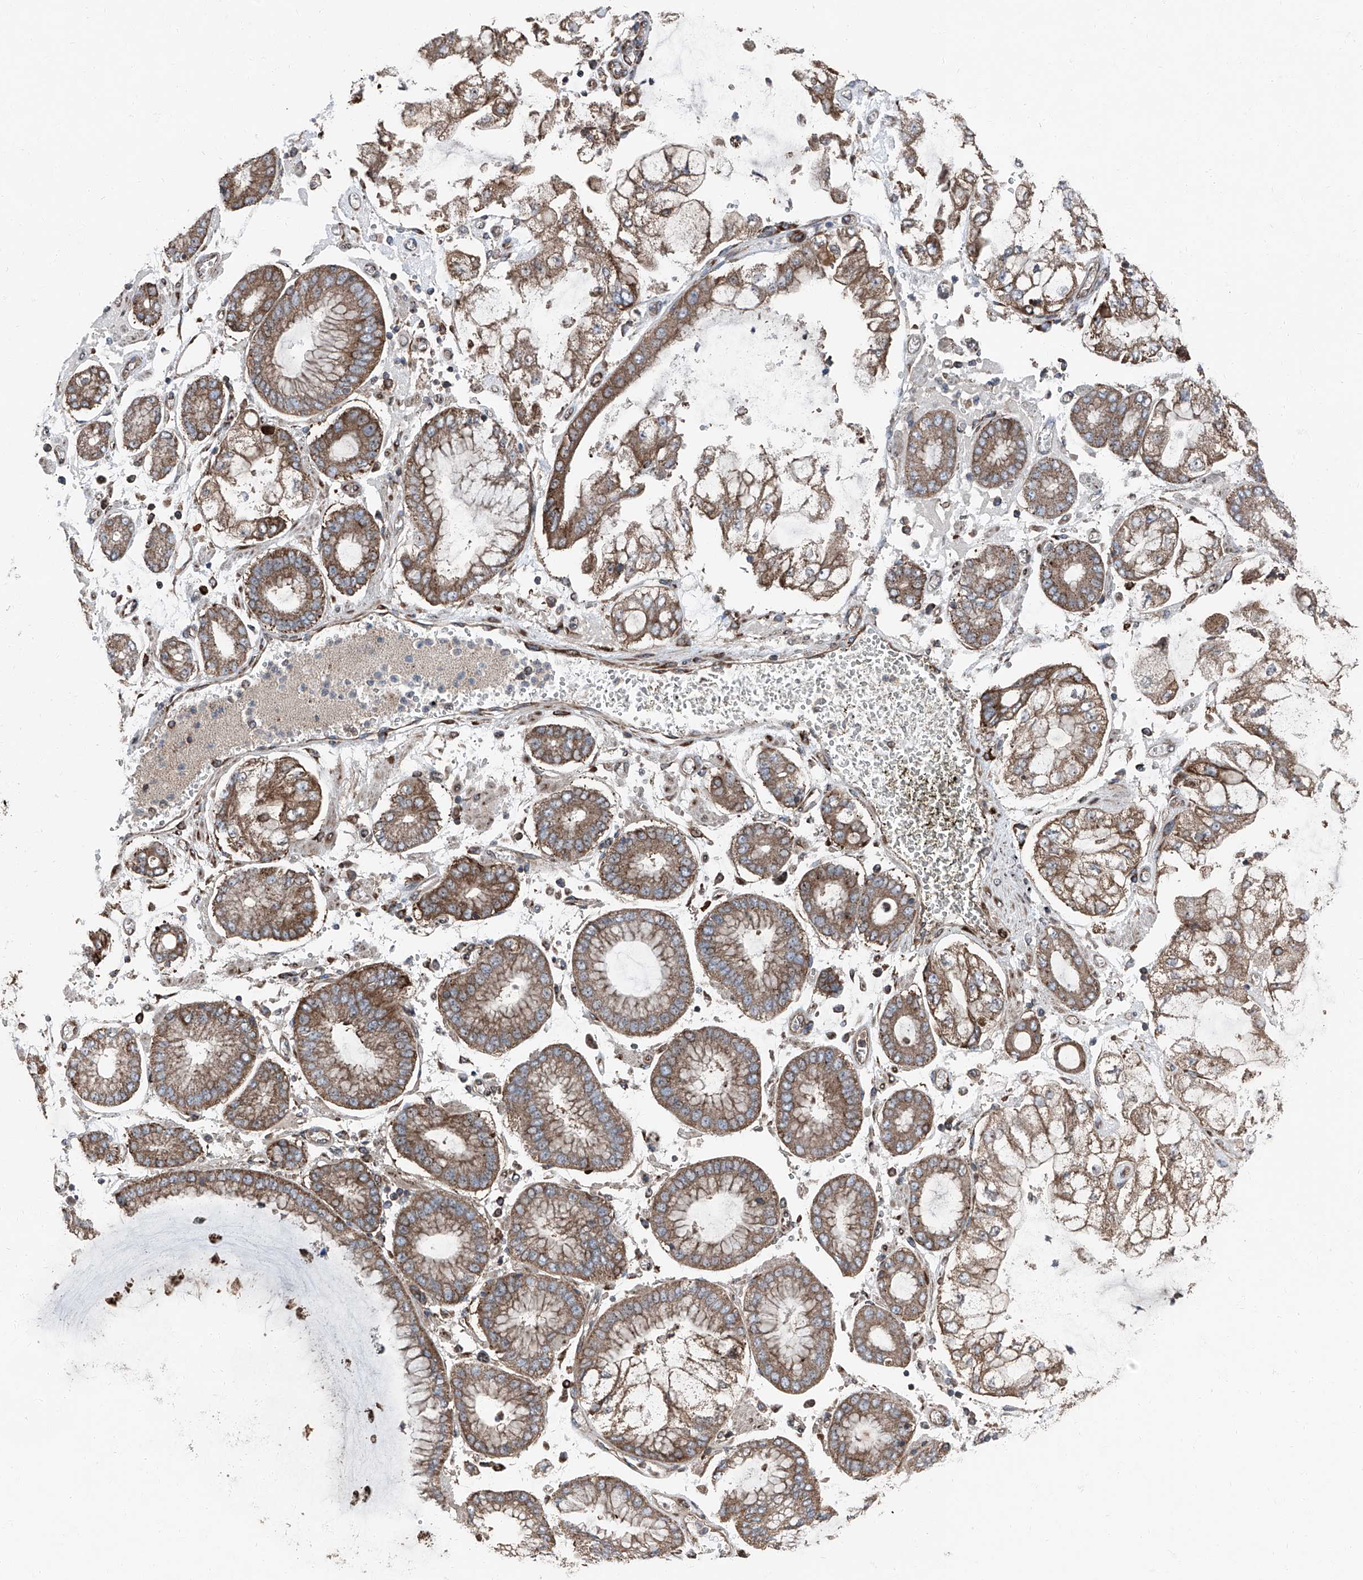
{"staining": {"intensity": "moderate", "quantity": ">75%", "location": "cytoplasmic/membranous"}, "tissue": "stomach cancer", "cell_type": "Tumor cells", "image_type": "cancer", "snomed": [{"axis": "morphology", "description": "Adenocarcinoma, NOS"}, {"axis": "topography", "description": "Stomach"}], "caption": "Tumor cells show medium levels of moderate cytoplasmic/membranous staining in about >75% of cells in stomach cancer. The protein is shown in brown color, while the nuclei are stained blue.", "gene": "LIMK1", "patient": {"sex": "male", "age": 76}}